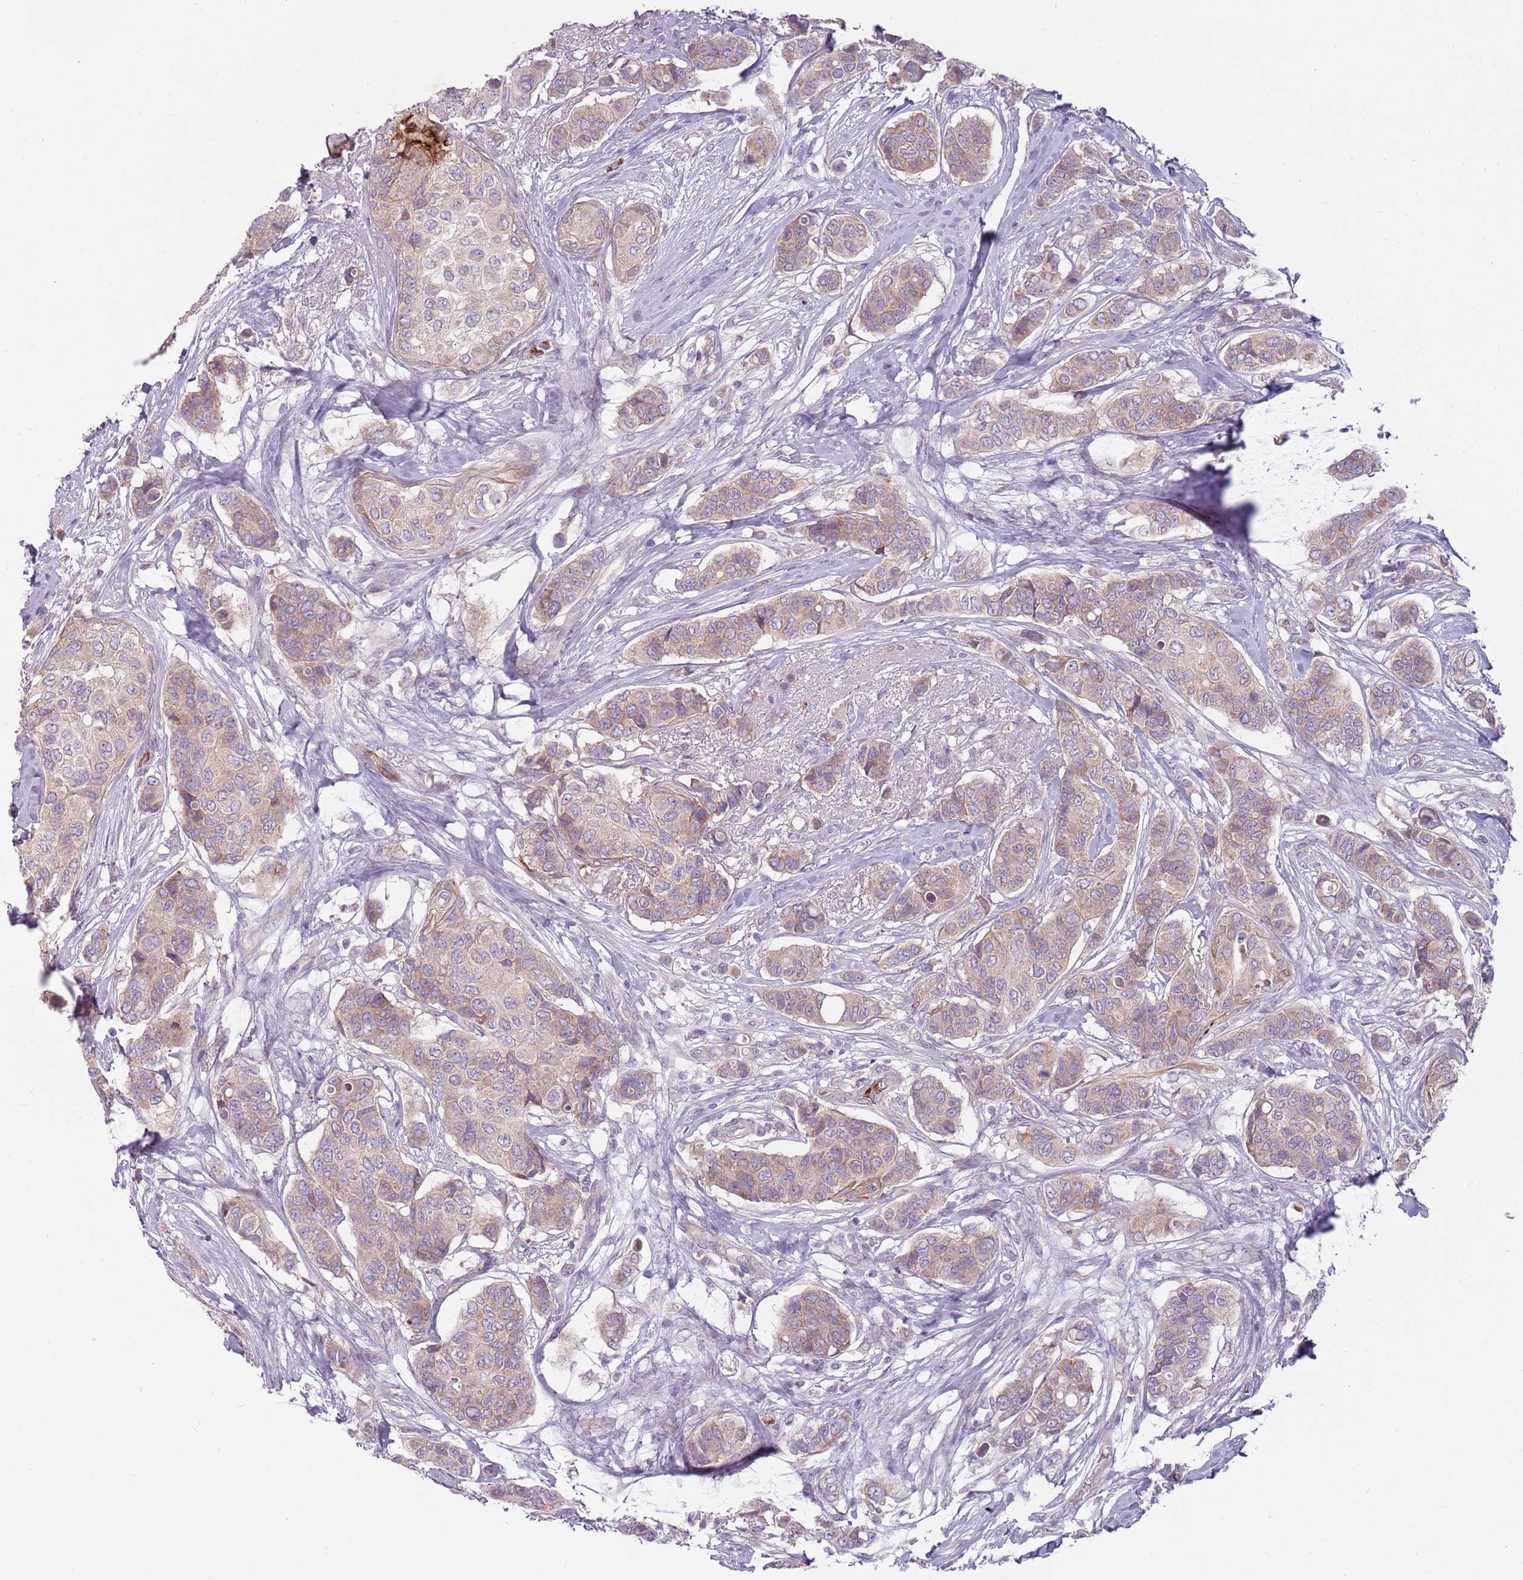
{"staining": {"intensity": "weak", "quantity": ">75%", "location": "cytoplasmic/membranous"}, "tissue": "breast cancer", "cell_type": "Tumor cells", "image_type": "cancer", "snomed": [{"axis": "morphology", "description": "Lobular carcinoma"}, {"axis": "topography", "description": "Breast"}], "caption": "Tumor cells reveal low levels of weak cytoplasmic/membranous staining in about >75% of cells in breast cancer.", "gene": "HSPA14", "patient": {"sex": "female", "age": 51}}